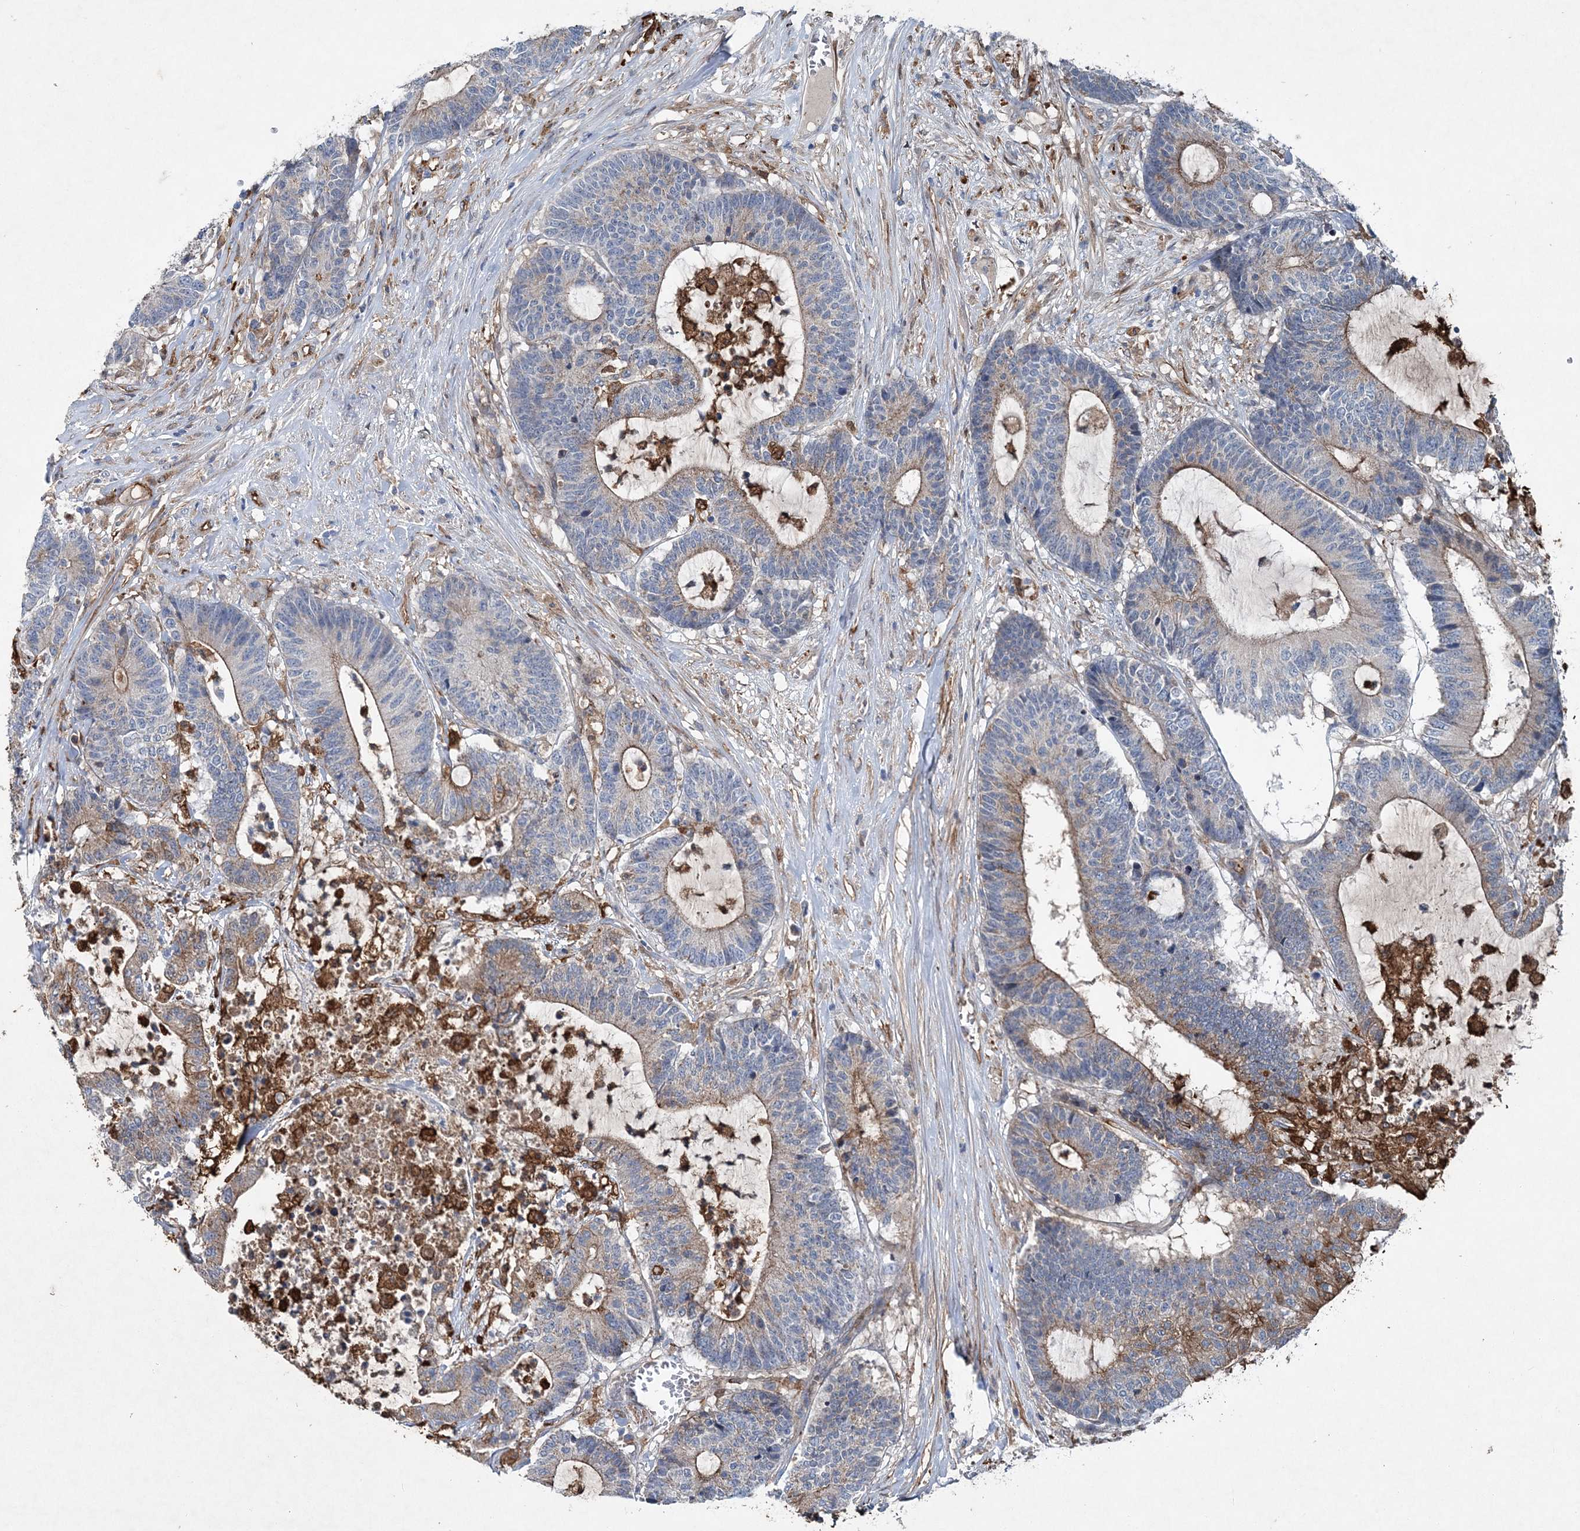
{"staining": {"intensity": "moderate", "quantity": "<25%", "location": "cytoplasmic/membranous"}, "tissue": "colorectal cancer", "cell_type": "Tumor cells", "image_type": "cancer", "snomed": [{"axis": "morphology", "description": "Adenocarcinoma, NOS"}, {"axis": "topography", "description": "Colon"}], "caption": "Brown immunohistochemical staining in colorectal adenocarcinoma reveals moderate cytoplasmic/membranous expression in about <25% of tumor cells. The staining was performed using DAB to visualize the protein expression in brown, while the nuclei were stained in blue with hematoxylin (Magnification: 20x).", "gene": "SPOPL", "patient": {"sex": "female", "age": 84}}